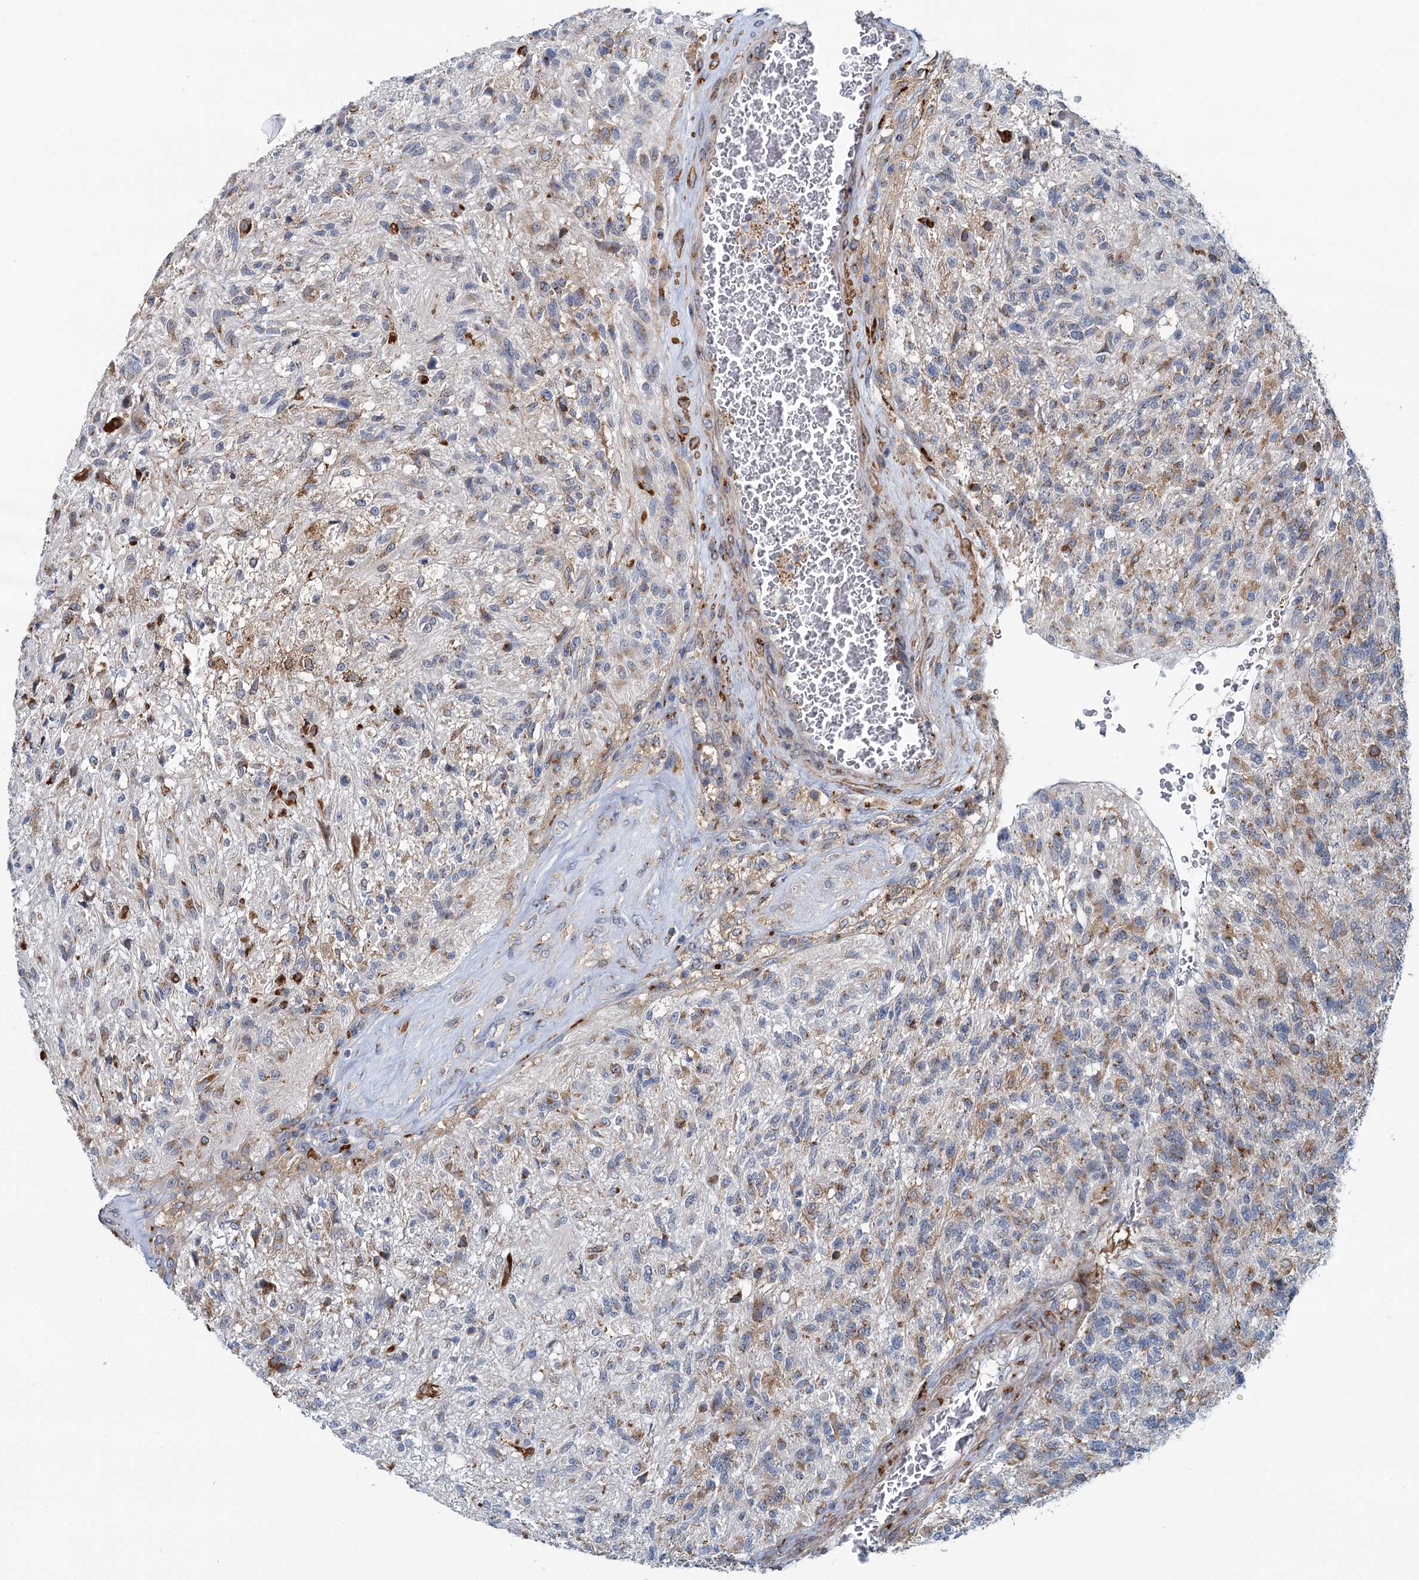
{"staining": {"intensity": "weak", "quantity": "25%-75%", "location": "cytoplasmic/membranous"}, "tissue": "glioma", "cell_type": "Tumor cells", "image_type": "cancer", "snomed": [{"axis": "morphology", "description": "Glioma, malignant, High grade"}, {"axis": "topography", "description": "Brain"}], "caption": "Protein positivity by immunohistochemistry (IHC) shows weak cytoplasmic/membranous staining in approximately 25%-75% of tumor cells in malignant glioma (high-grade).", "gene": "BET1L", "patient": {"sex": "male", "age": 56}}